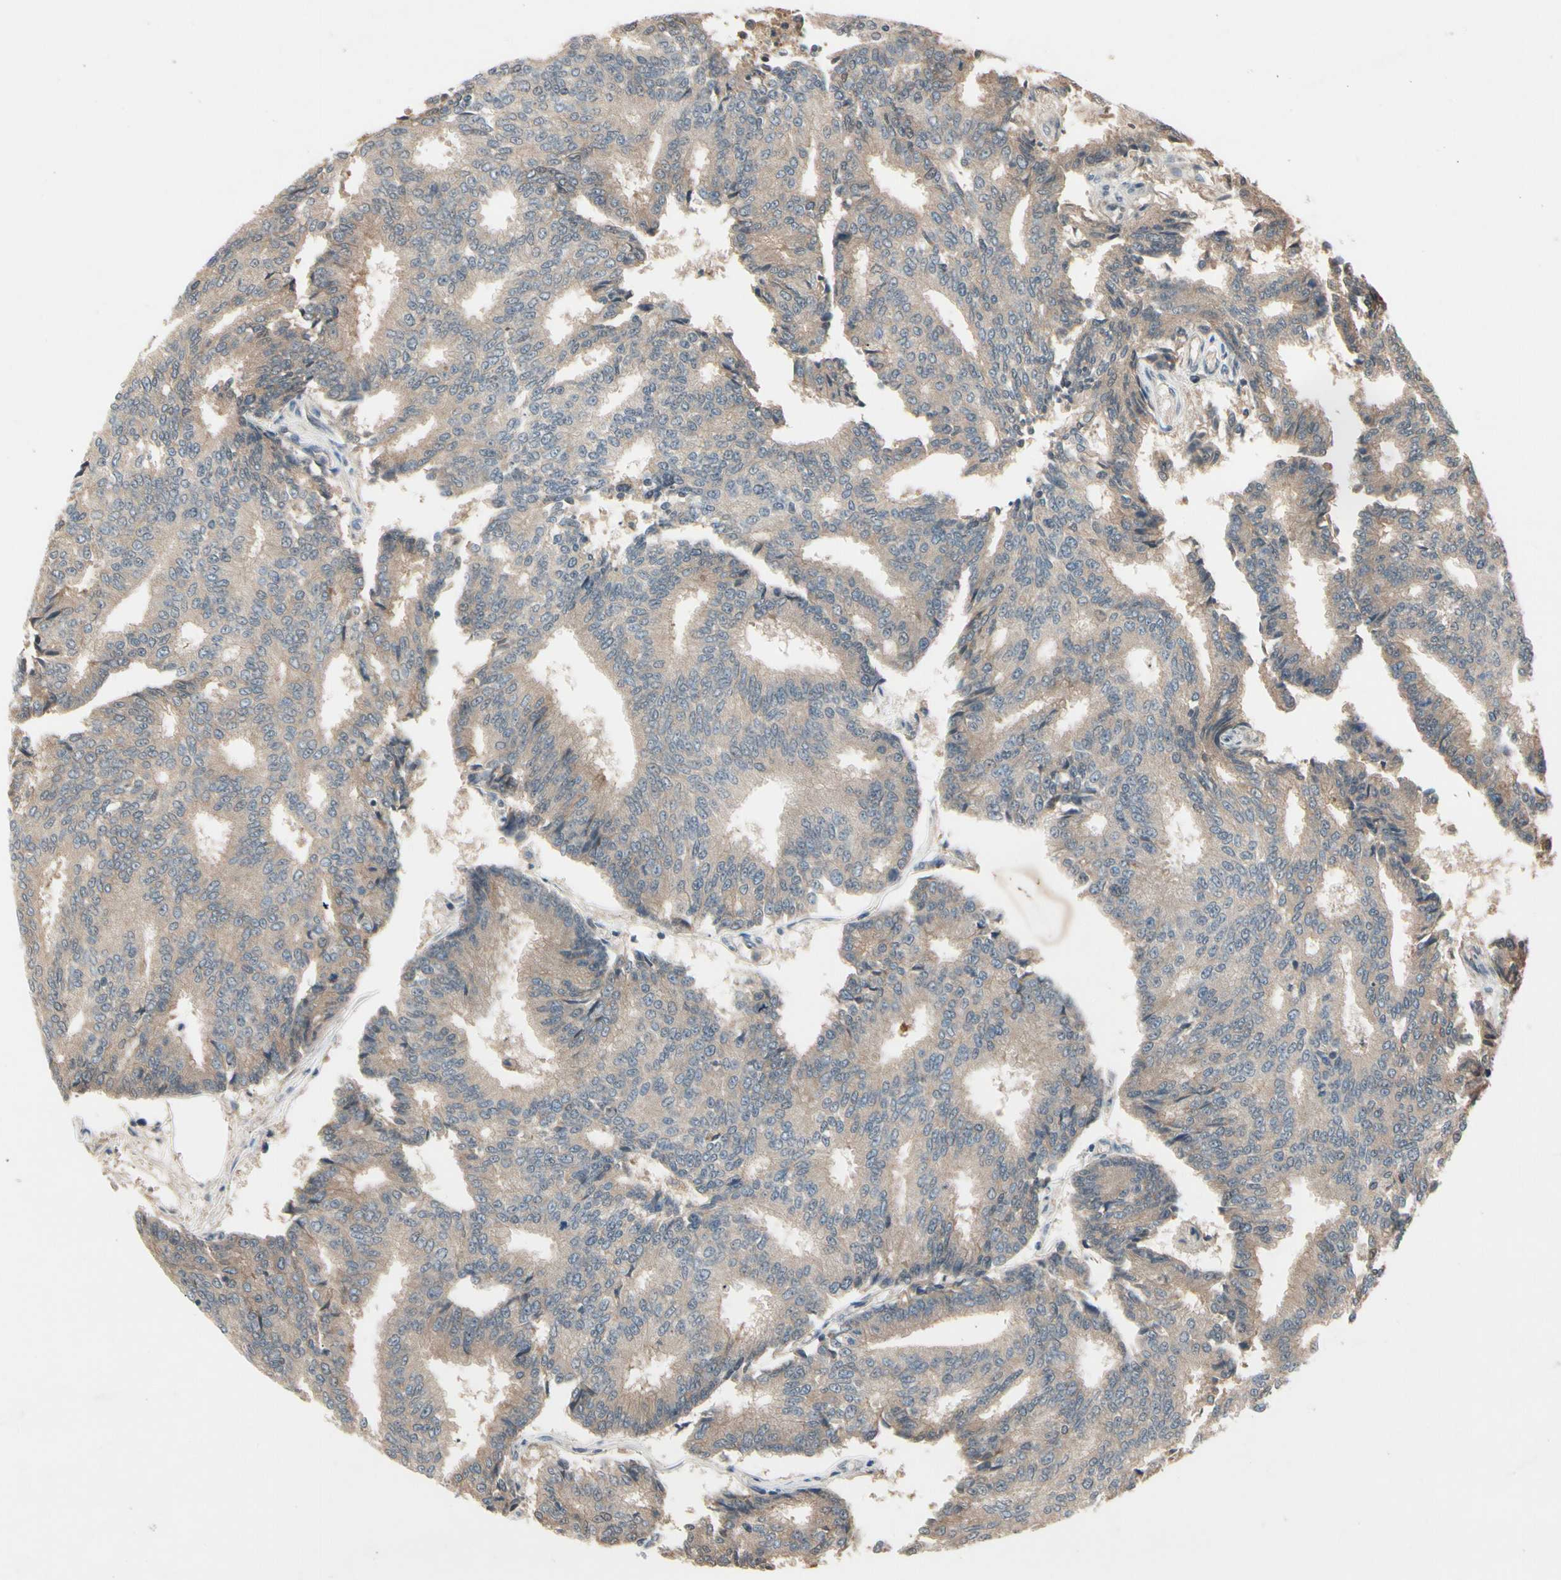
{"staining": {"intensity": "weak", "quantity": ">75%", "location": "cytoplasmic/membranous"}, "tissue": "prostate cancer", "cell_type": "Tumor cells", "image_type": "cancer", "snomed": [{"axis": "morphology", "description": "Adenocarcinoma, High grade"}, {"axis": "topography", "description": "Prostate"}], "caption": "Brown immunohistochemical staining in human adenocarcinoma (high-grade) (prostate) displays weak cytoplasmic/membranous expression in approximately >75% of tumor cells. (DAB (3,3'-diaminobenzidine) IHC with brightfield microscopy, high magnification).", "gene": "NSF", "patient": {"sex": "male", "age": 55}}